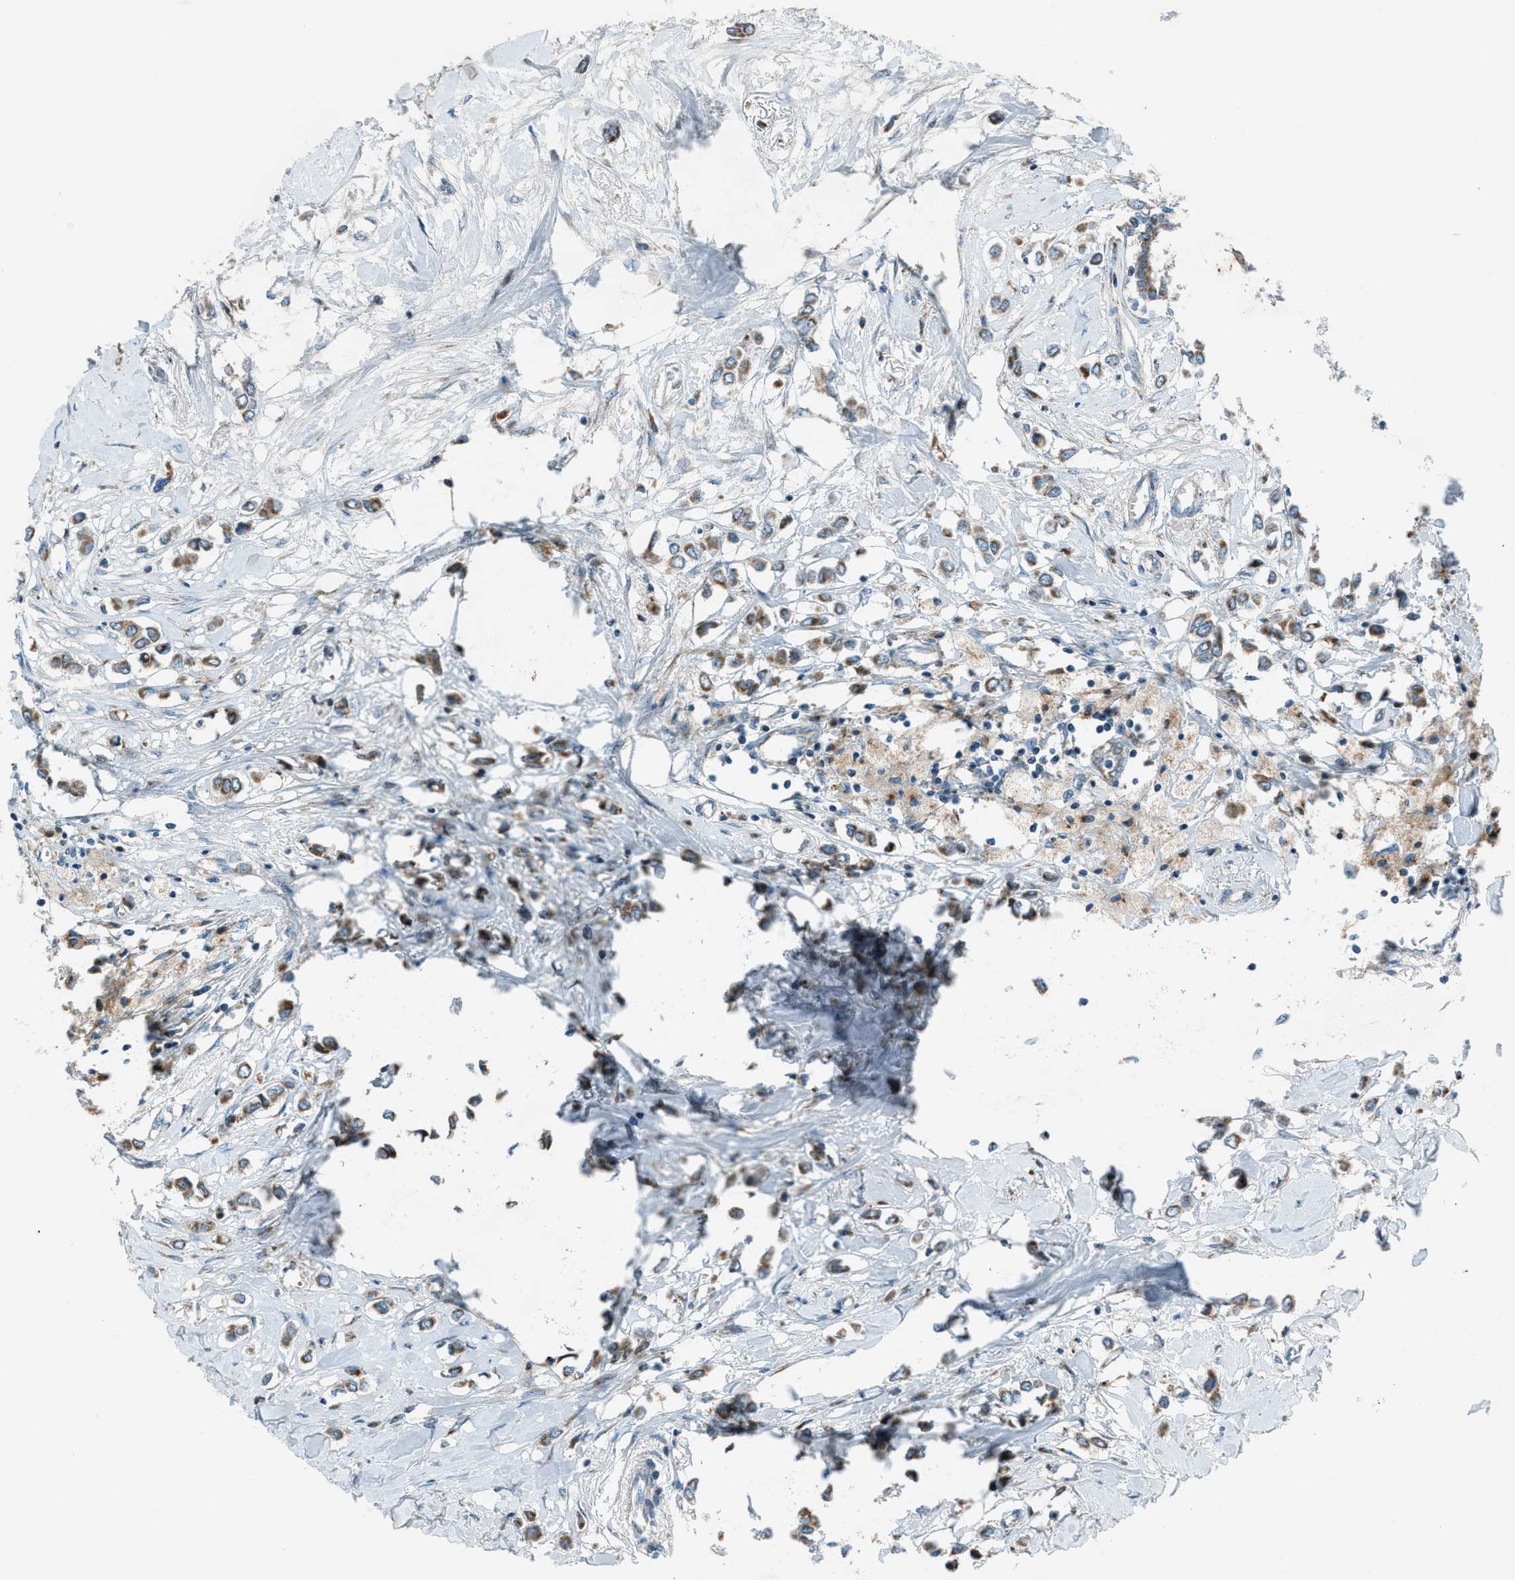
{"staining": {"intensity": "moderate", "quantity": ">75%", "location": "cytoplasmic/membranous"}, "tissue": "breast cancer", "cell_type": "Tumor cells", "image_type": "cancer", "snomed": [{"axis": "morphology", "description": "Lobular carcinoma"}, {"axis": "topography", "description": "Breast"}], "caption": "Tumor cells demonstrate medium levels of moderate cytoplasmic/membranous staining in about >75% of cells in lobular carcinoma (breast).", "gene": "BCKDK", "patient": {"sex": "female", "age": 51}}